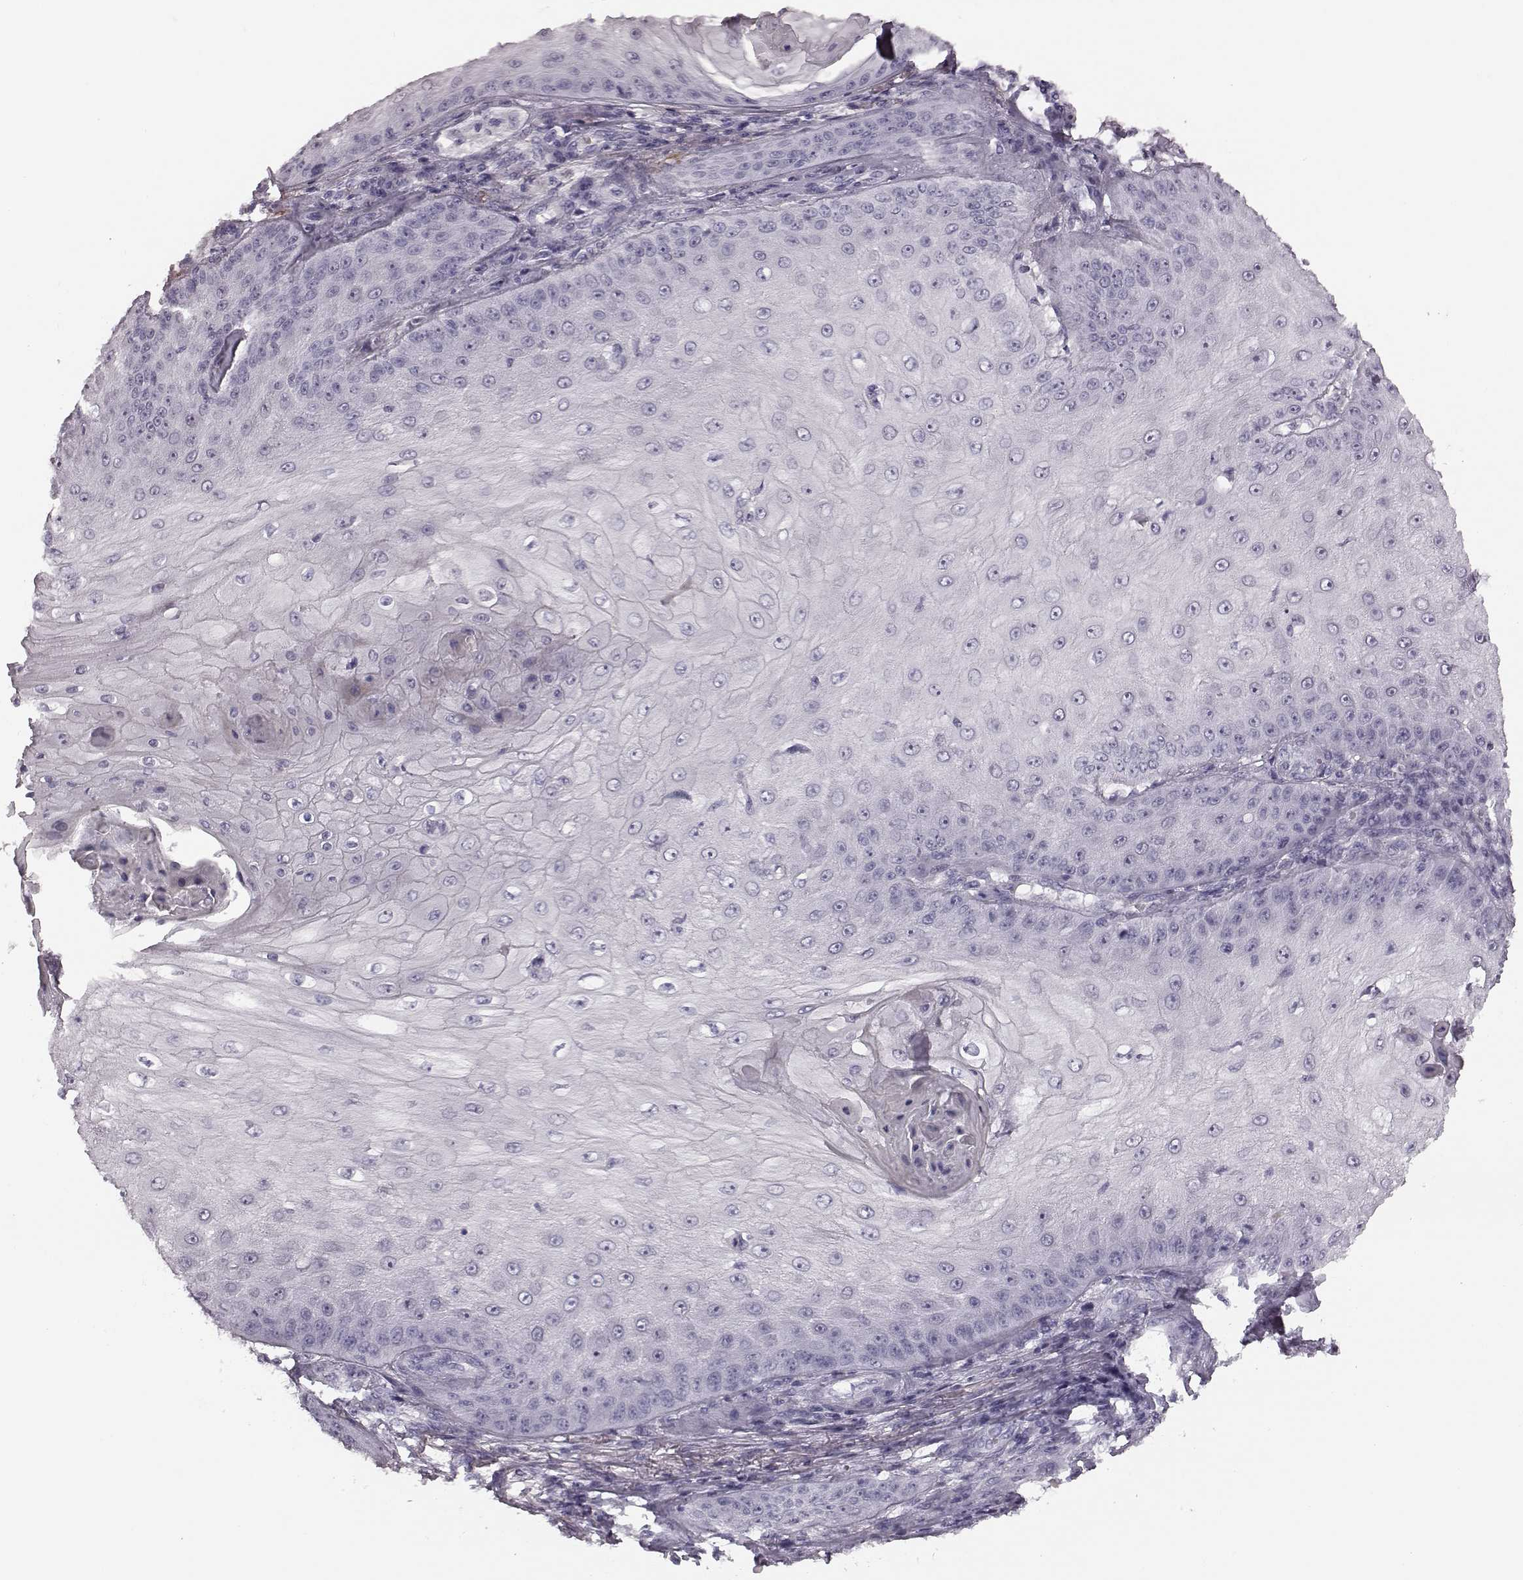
{"staining": {"intensity": "negative", "quantity": "none", "location": "none"}, "tissue": "skin cancer", "cell_type": "Tumor cells", "image_type": "cancer", "snomed": [{"axis": "morphology", "description": "Squamous cell carcinoma, NOS"}, {"axis": "topography", "description": "Skin"}], "caption": "High magnification brightfield microscopy of skin squamous cell carcinoma stained with DAB (brown) and counterstained with hematoxylin (blue): tumor cells show no significant positivity.", "gene": "ZNF433", "patient": {"sex": "male", "age": 70}}